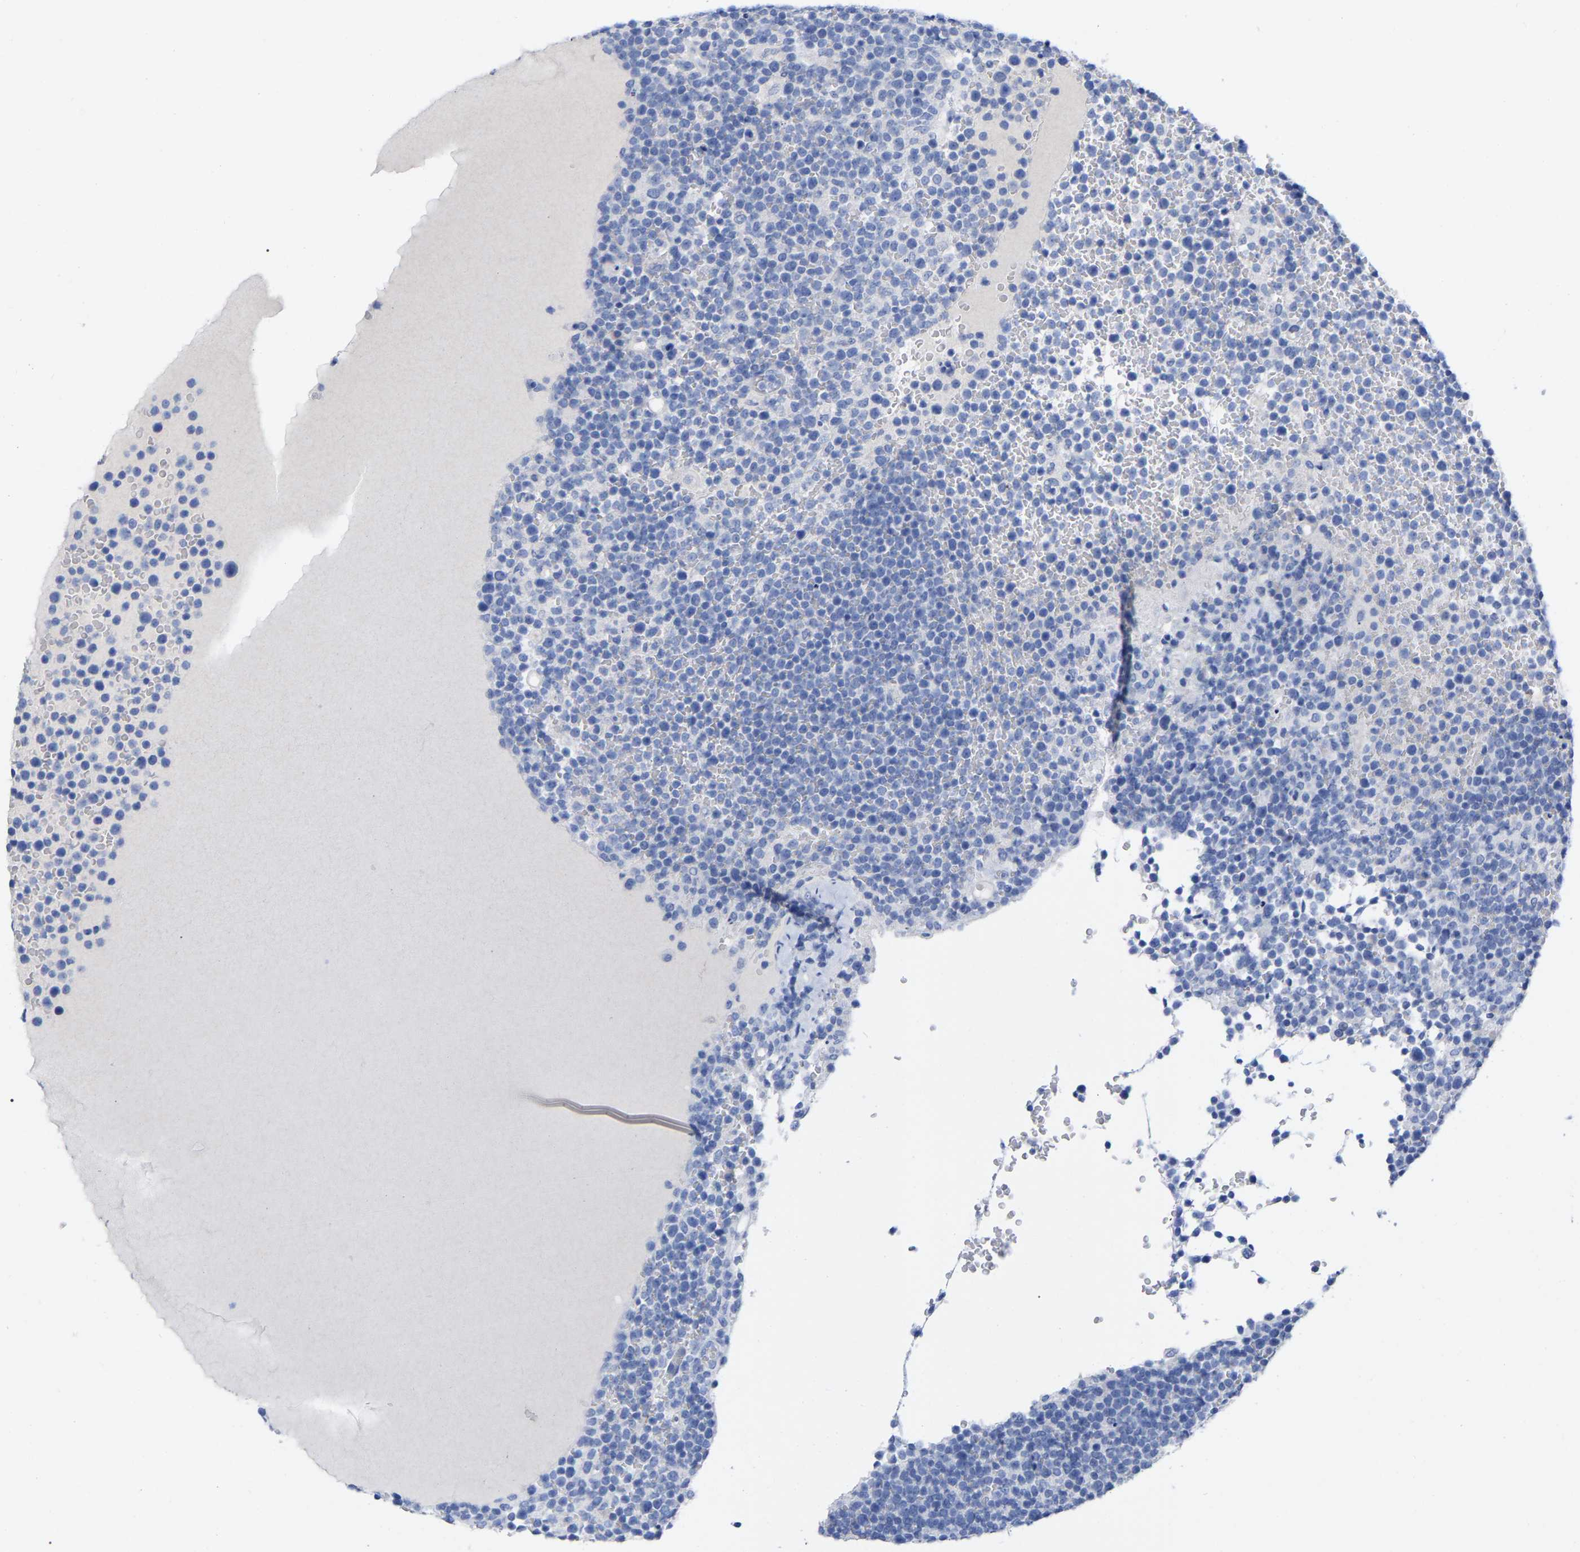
{"staining": {"intensity": "negative", "quantity": "none", "location": "none"}, "tissue": "lymphoma", "cell_type": "Tumor cells", "image_type": "cancer", "snomed": [{"axis": "morphology", "description": "Malignant lymphoma, non-Hodgkin's type, High grade"}, {"axis": "topography", "description": "Lymph node"}], "caption": "This is a micrograph of immunohistochemistry (IHC) staining of malignant lymphoma, non-Hodgkin's type (high-grade), which shows no expression in tumor cells.", "gene": "HAPLN1", "patient": {"sex": "male", "age": 61}}